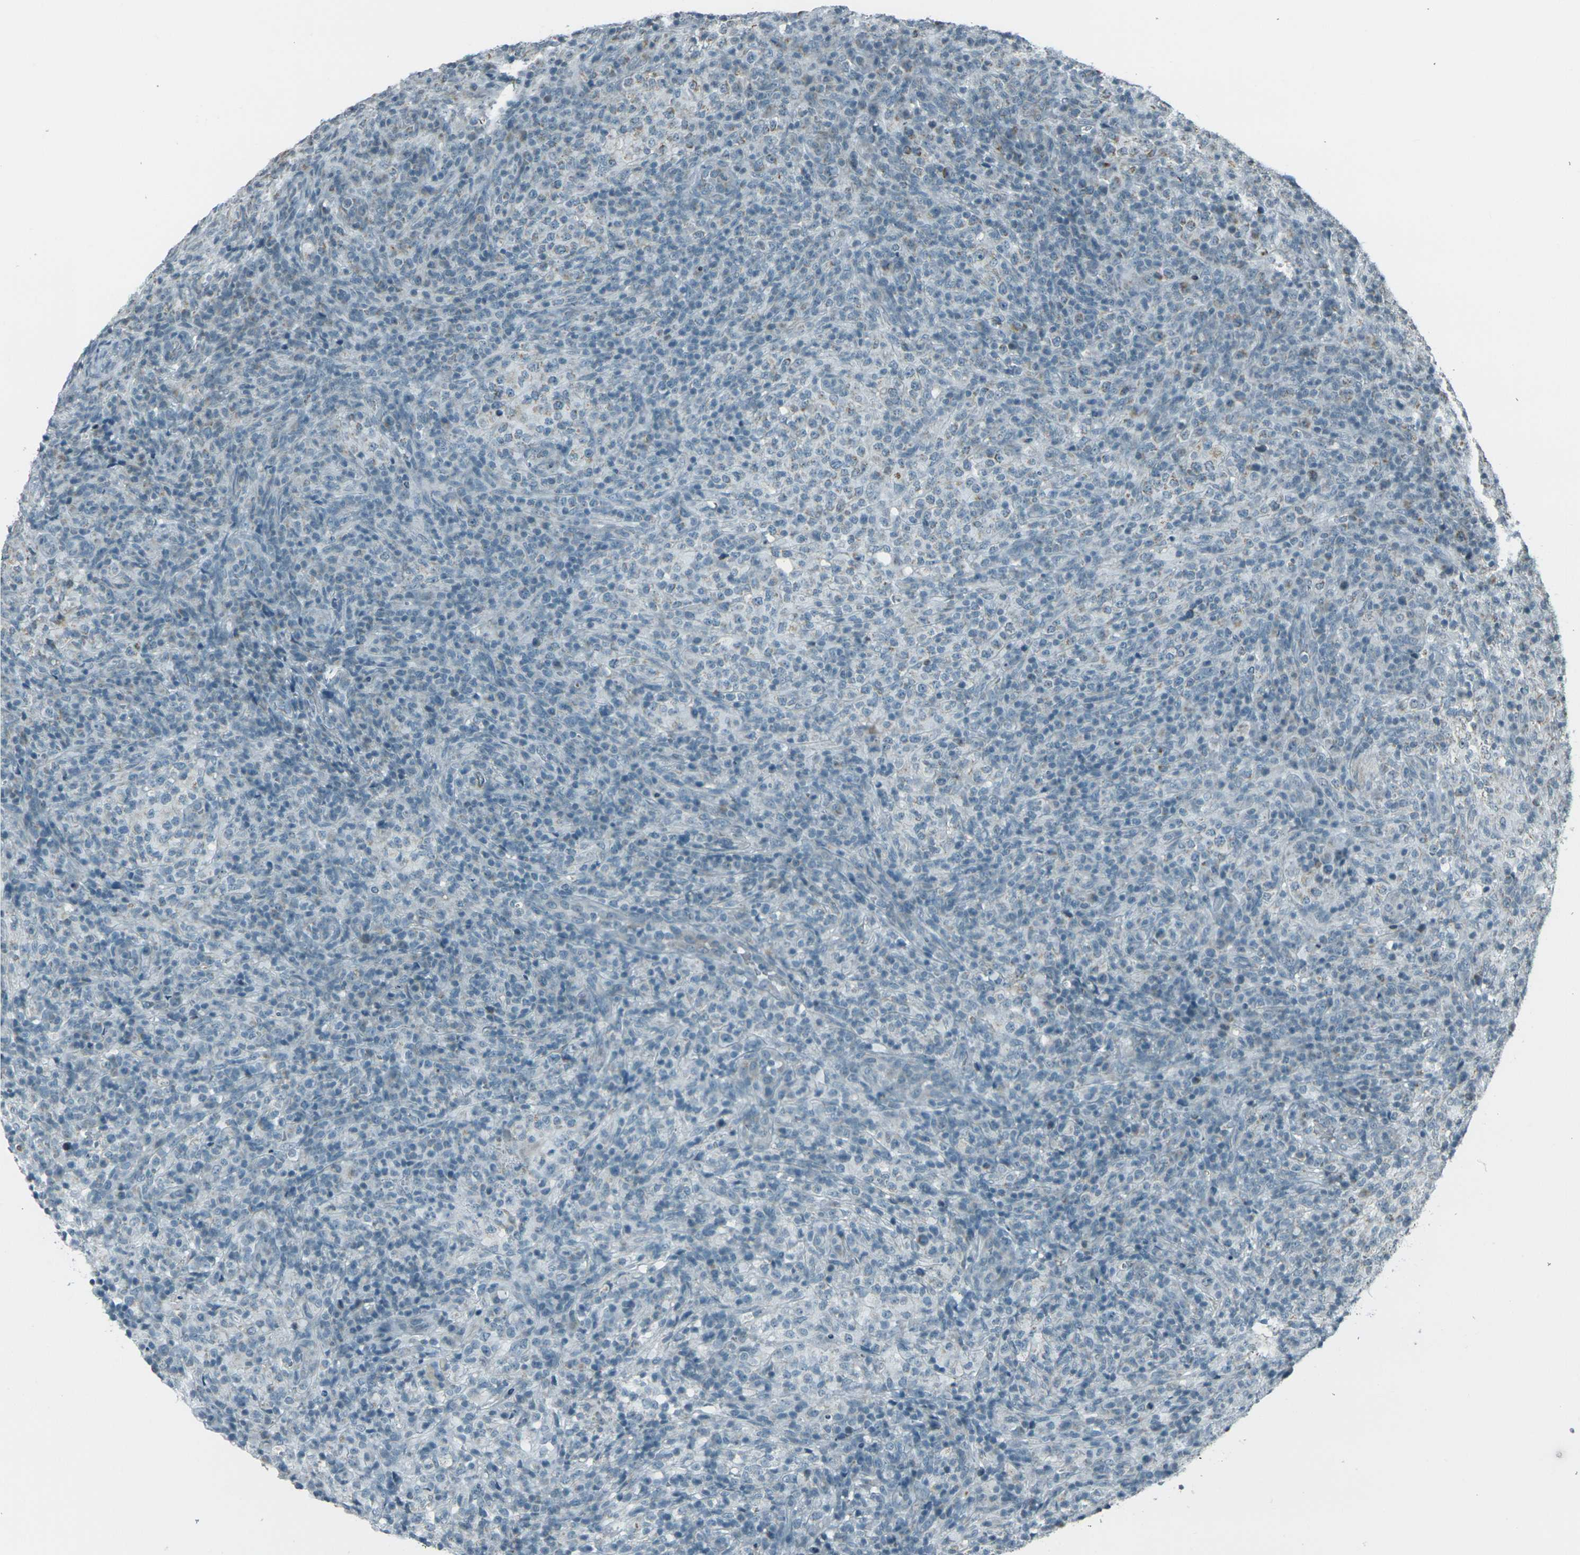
{"staining": {"intensity": "negative", "quantity": "none", "location": "none"}, "tissue": "lymphoma", "cell_type": "Tumor cells", "image_type": "cancer", "snomed": [{"axis": "morphology", "description": "Malignant lymphoma, non-Hodgkin's type, High grade"}, {"axis": "topography", "description": "Lymph node"}], "caption": "Human high-grade malignant lymphoma, non-Hodgkin's type stained for a protein using IHC reveals no expression in tumor cells.", "gene": "H2BC1", "patient": {"sex": "female", "age": 76}}